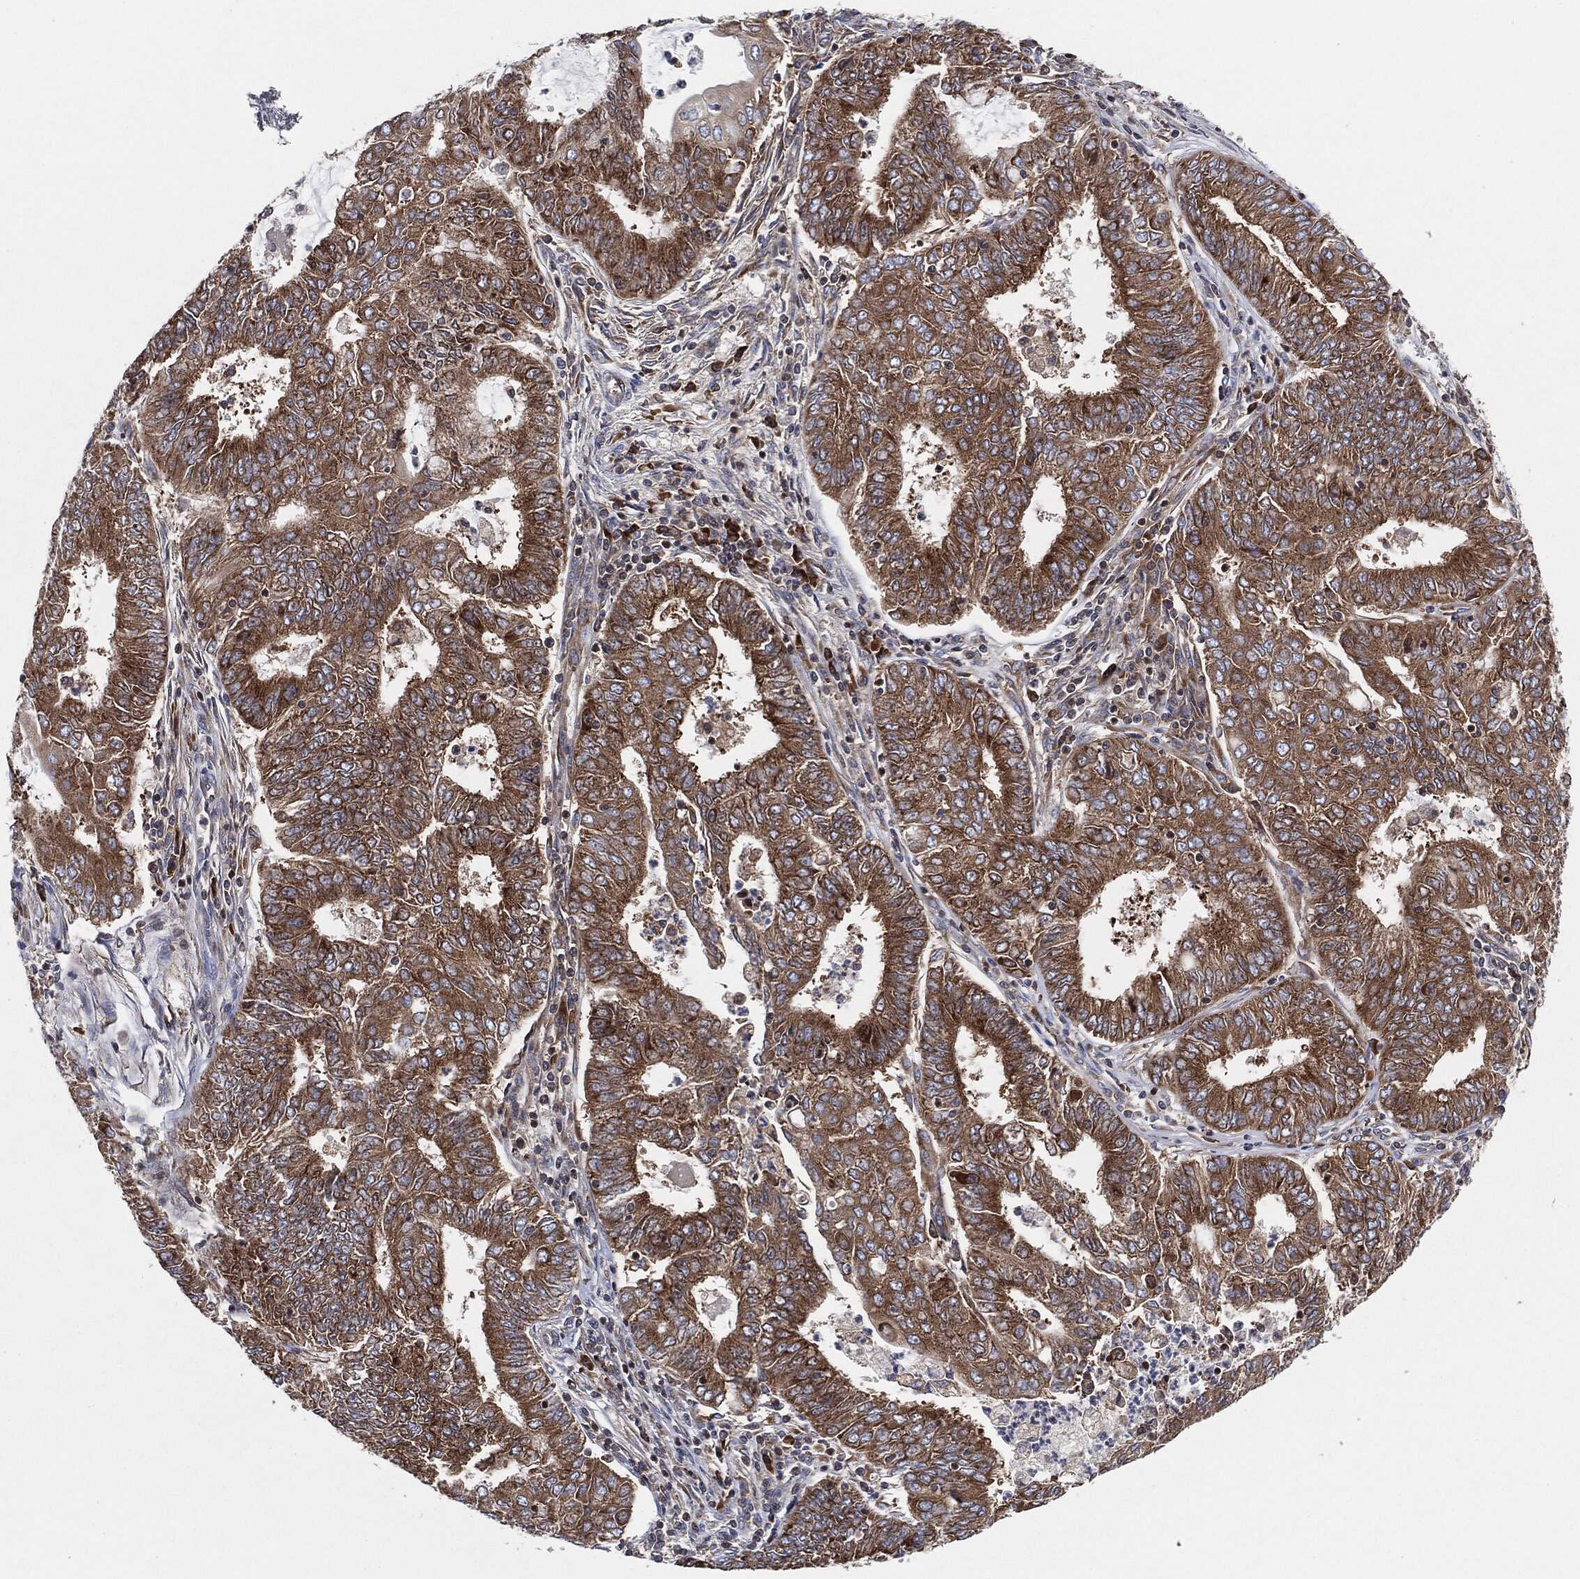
{"staining": {"intensity": "strong", "quantity": ">75%", "location": "cytoplasmic/membranous"}, "tissue": "endometrial cancer", "cell_type": "Tumor cells", "image_type": "cancer", "snomed": [{"axis": "morphology", "description": "Adenocarcinoma, NOS"}, {"axis": "topography", "description": "Endometrium"}], "caption": "DAB immunohistochemical staining of endometrial cancer (adenocarcinoma) demonstrates strong cytoplasmic/membranous protein expression in about >75% of tumor cells.", "gene": "EIF2S2", "patient": {"sex": "female", "age": 62}}